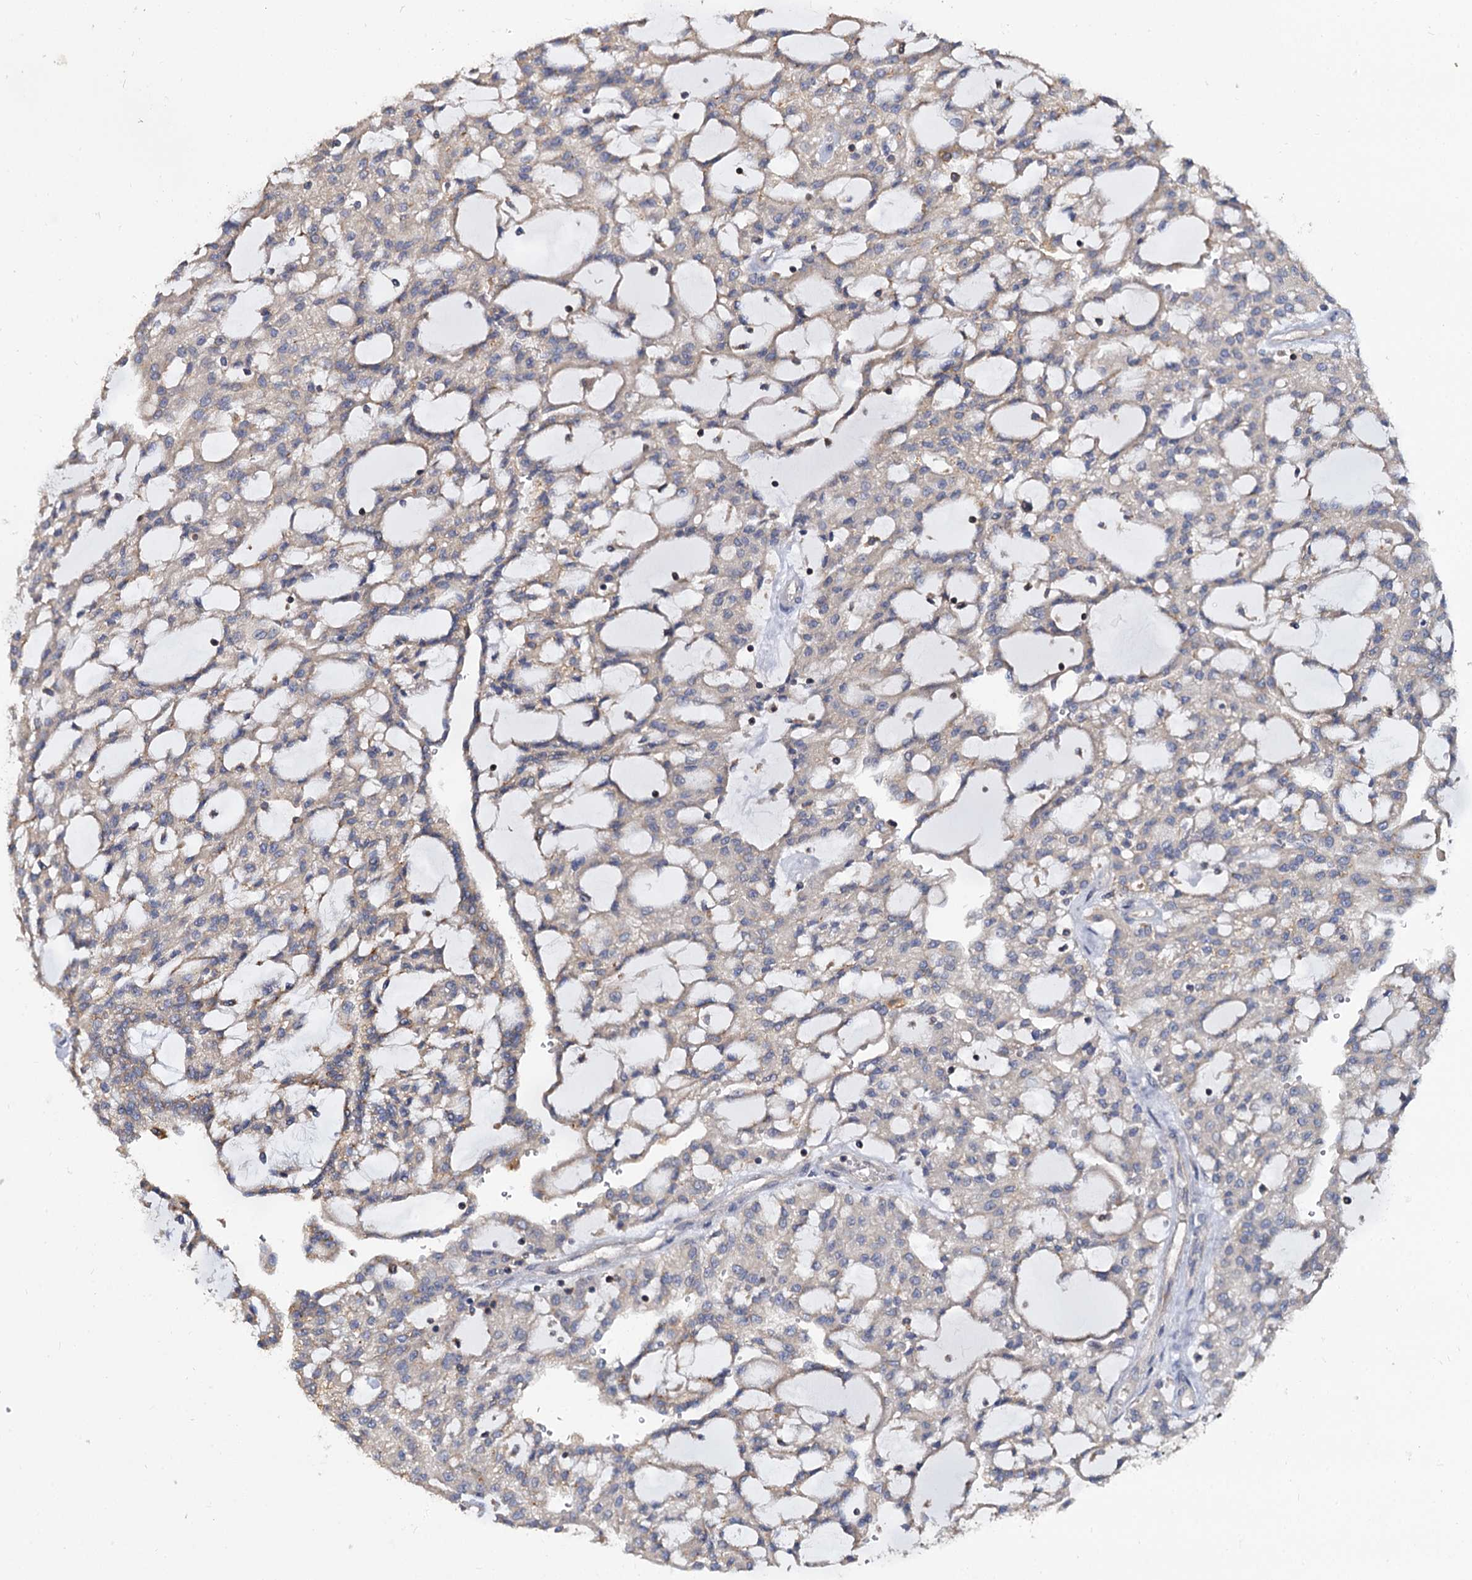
{"staining": {"intensity": "weak", "quantity": "25%-75%", "location": "cytoplasmic/membranous"}, "tissue": "renal cancer", "cell_type": "Tumor cells", "image_type": "cancer", "snomed": [{"axis": "morphology", "description": "Adenocarcinoma, NOS"}, {"axis": "topography", "description": "Kidney"}], "caption": "Renal cancer (adenocarcinoma) stained for a protein demonstrates weak cytoplasmic/membranous positivity in tumor cells.", "gene": "ANKRD13A", "patient": {"sex": "male", "age": 63}}